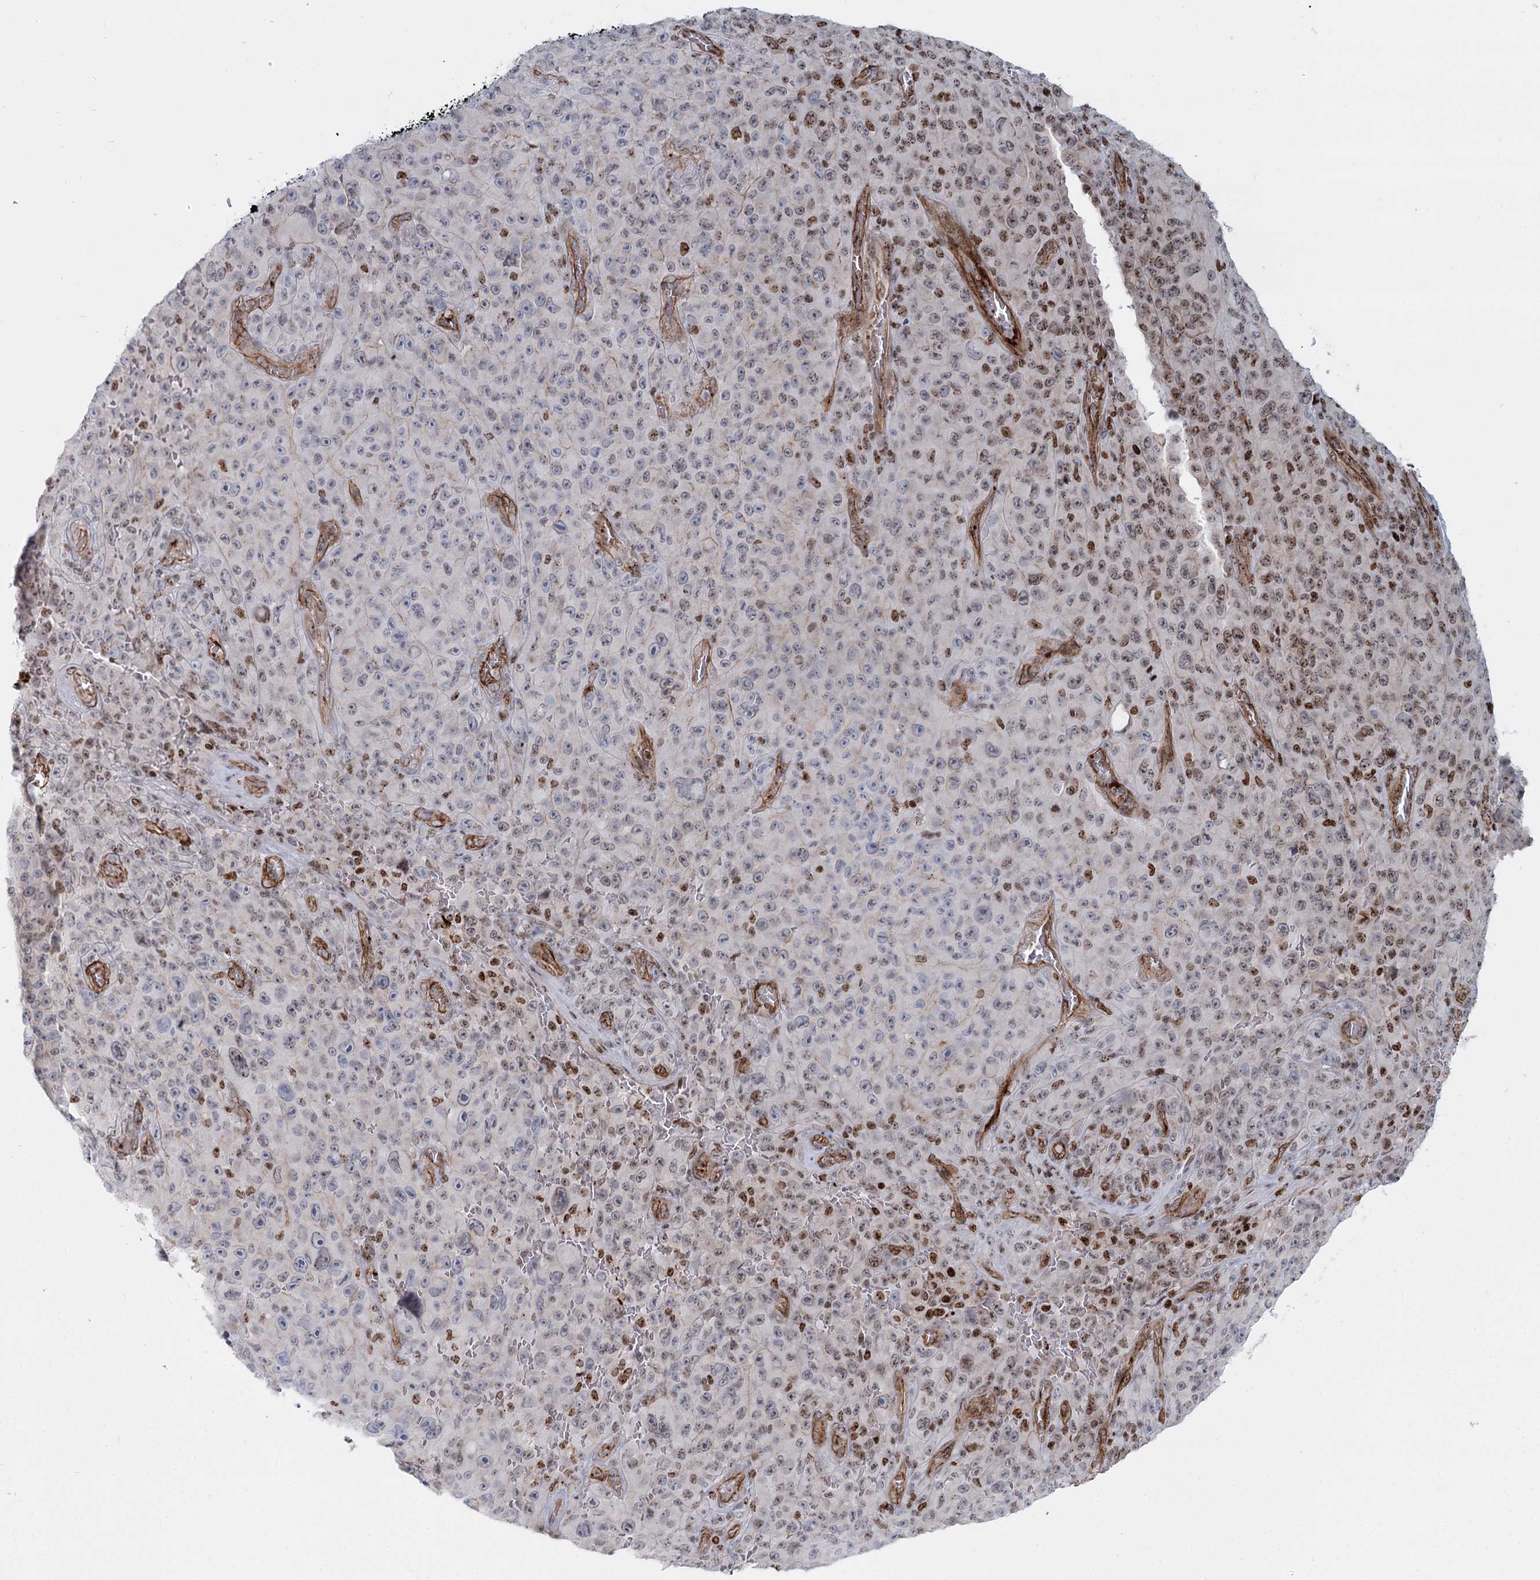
{"staining": {"intensity": "moderate", "quantity": "<25%", "location": "nuclear"}, "tissue": "melanoma", "cell_type": "Tumor cells", "image_type": "cancer", "snomed": [{"axis": "morphology", "description": "Malignant melanoma, NOS"}, {"axis": "topography", "description": "Skin"}], "caption": "Moderate nuclear expression for a protein is appreciated in approximately <25% of tumor cells of melanoma using immunohistochemistry.", "gene": "ZFYVE28", "patient": {"sex": "female", "age": 82}}